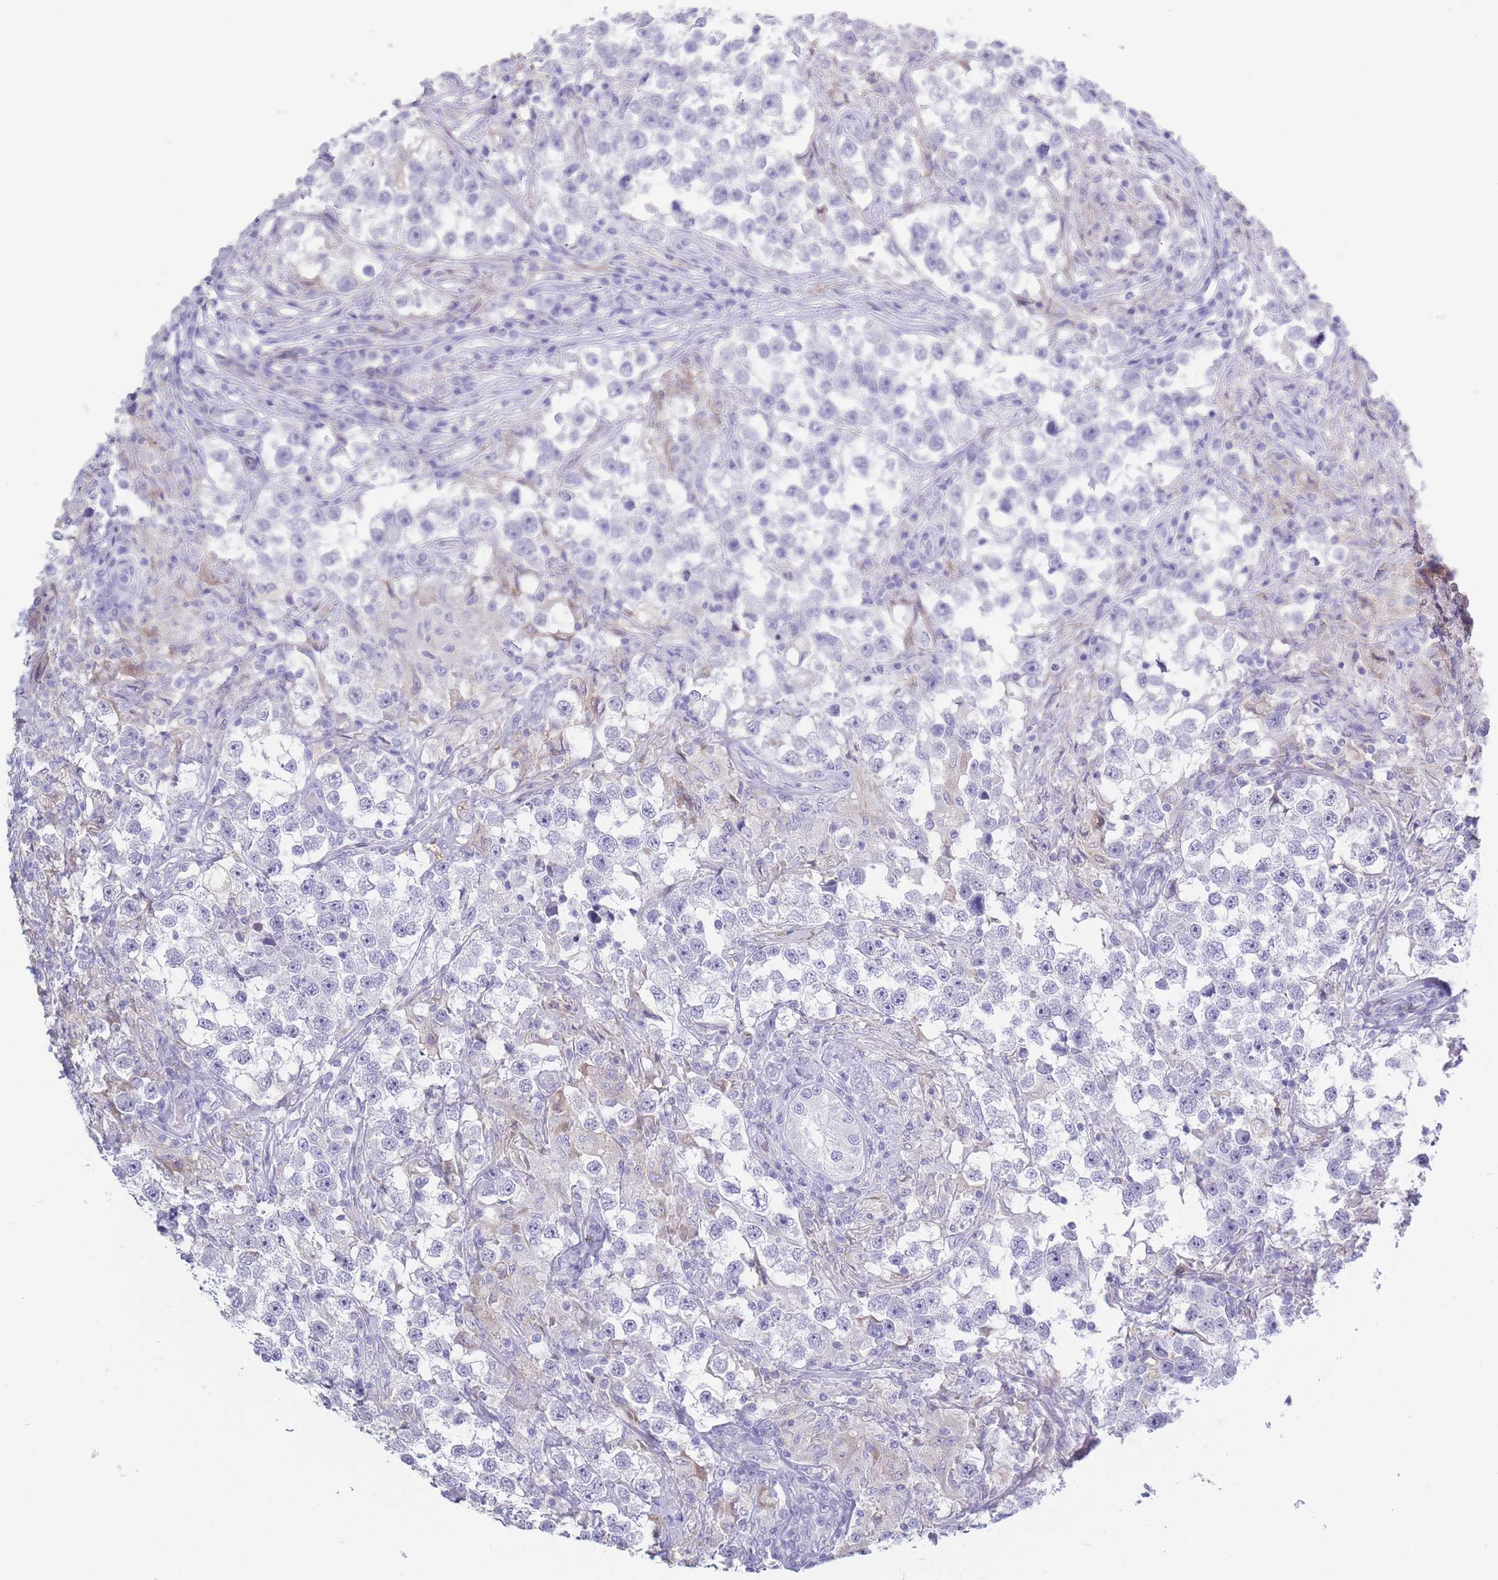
{"staining": {"intensity": "negative", "quantity": "none", "location": "none"}, "tissue": "testis cancer", "cell_type": "Tumor cells", "image_type": "cancer", "snomed": [{"axis": "morphology", "description": "Seminoma, NOS"}, {"axis": "topography", "description": "Testis"}], "caption": "Immunohistochemical staining of human testis seminoma displays no significant positivity in tumor cells. The staining was performed using DAB (3,3'-diaminobenzidine) to visualize the protein expression in brown, while the nuclei were stained in blue with hematoxylin (Magnification: 20x).", "gene": "CD37", "patient": {"sex": "male", "age": 46}}